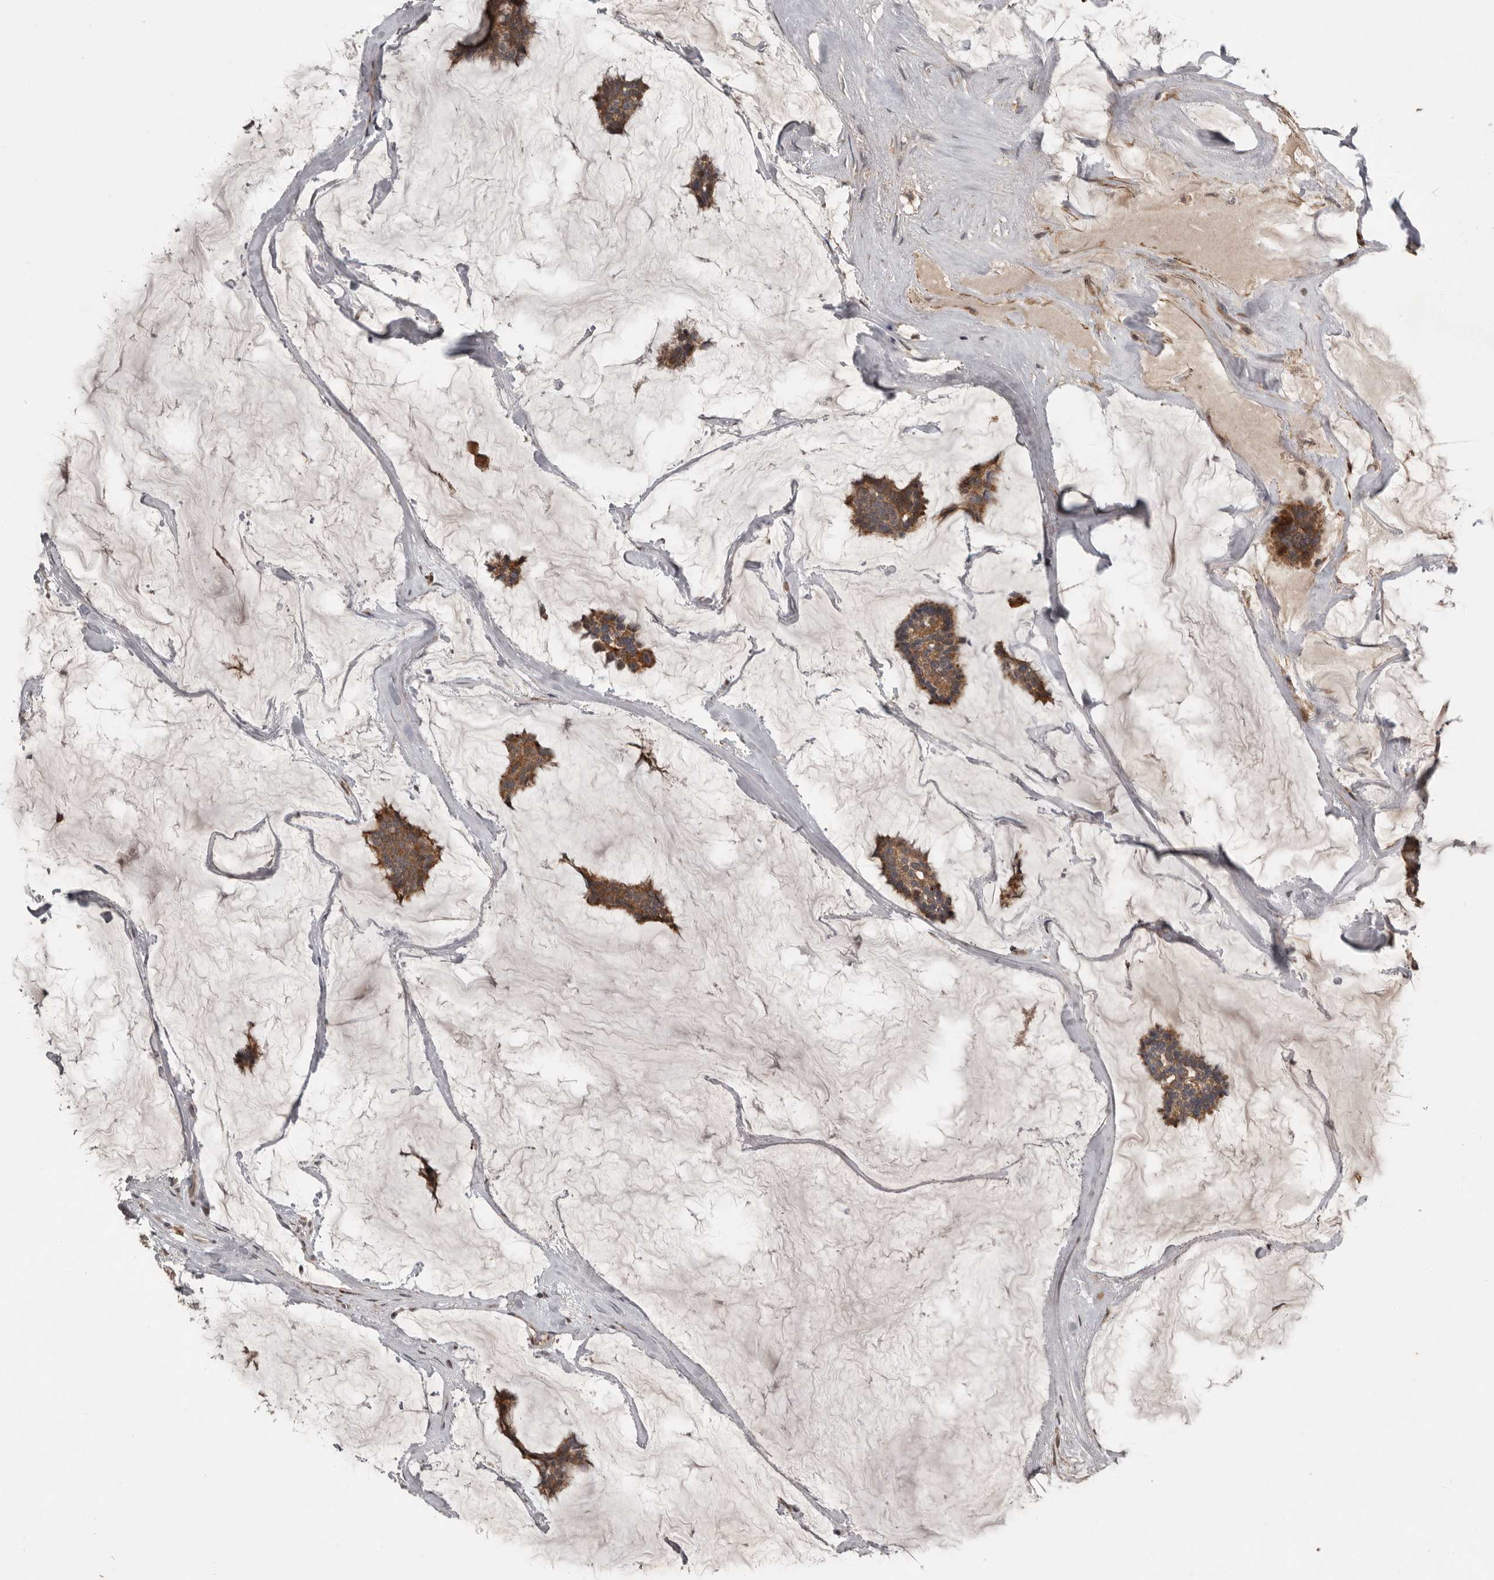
{"staining": {"intensity": "moderate", "quantity": ">75%", "location": "cytoplasmic/membranous"}, "tissue": "breast cancer", "cell_type": "Tumor cells", "image_type": "cancer", "snomed": [{"axis": "morphology", "description": "Duct carcinoma"}, {"axis": "topography", "description": "Breast"}], "caption": "Moderate cytoplasmic/membranous protein expression is appreciated in approximately >75% of tumor cells in infiltrating ductal carcinoma (breast). (Stains: DAB in brown, nuclei in blue, Microscopy: brightfield microscopy at high magnification).", "gene": "FGFR4", "patient": {"sex": "female", "age": 93}}